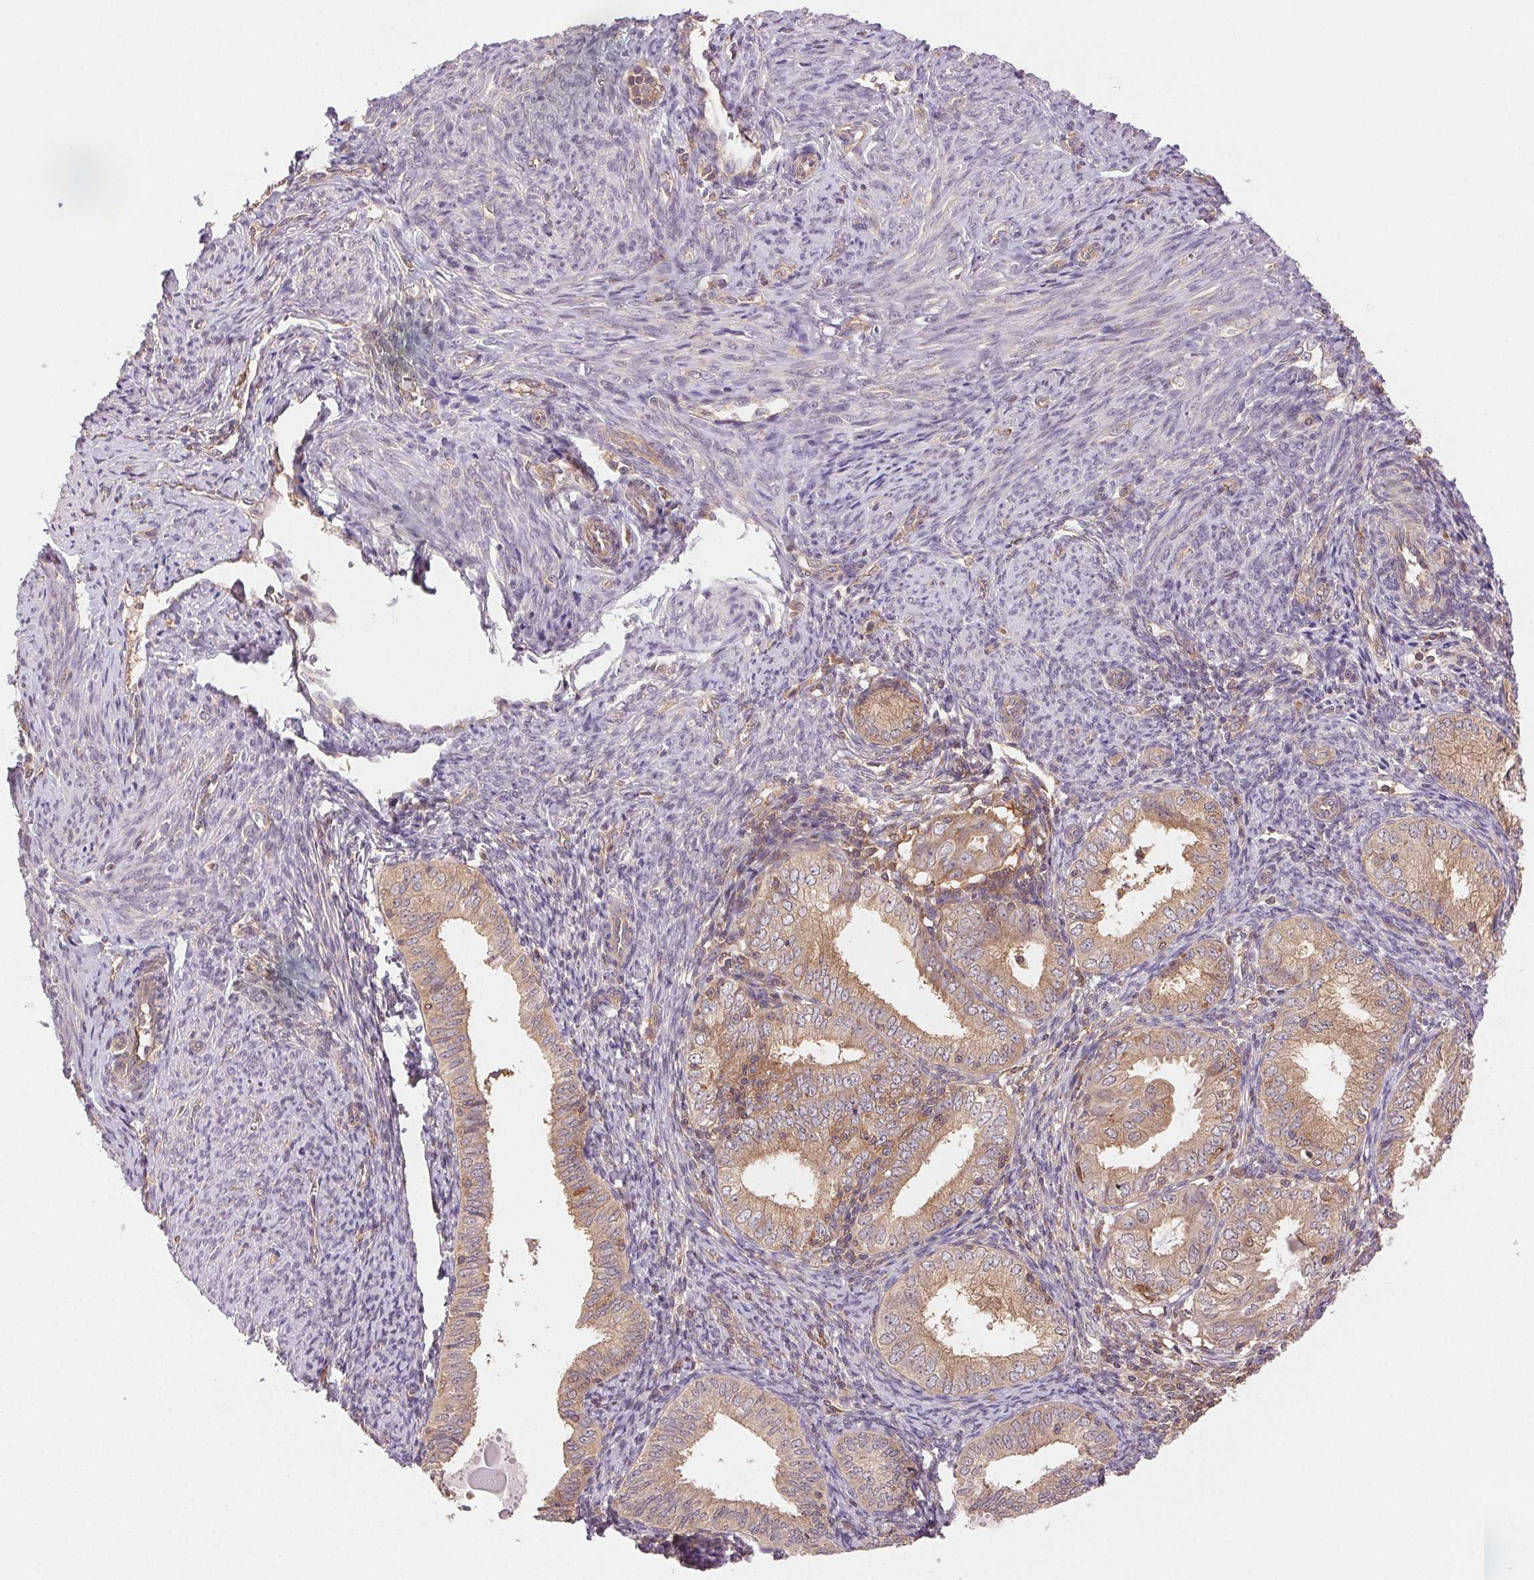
{"staining": {"intensity": "weak", "quantity": "25%-75%", "location": "cytoplasmic/membranous"}, "tissue": "endometrial cancer", "cell_type": "Tumor cells", "image_type": "cancer", "snomed": [{"axis": "morphology", "description": "Adenocarcinoma, NOS"}, {"axis": "topography", "description": "Endometrium"}], "caption": "Immunohistochemistry (IHC) staining of endometrial cancer (adenocarcinoma), which displays low levels of weak cytoplasmic/membranous expression in about 25%-75% of tumor cells indicating weak cytoplasmic/membranous protein expression. The staining was performed using DAB (3,3'-diaminobenzidine) (brown) for protein detection and nuclei were counterstained in hematoxylin (blue).", "gene": "GDI2", "patient": {"sex": "female", "age": 55}}